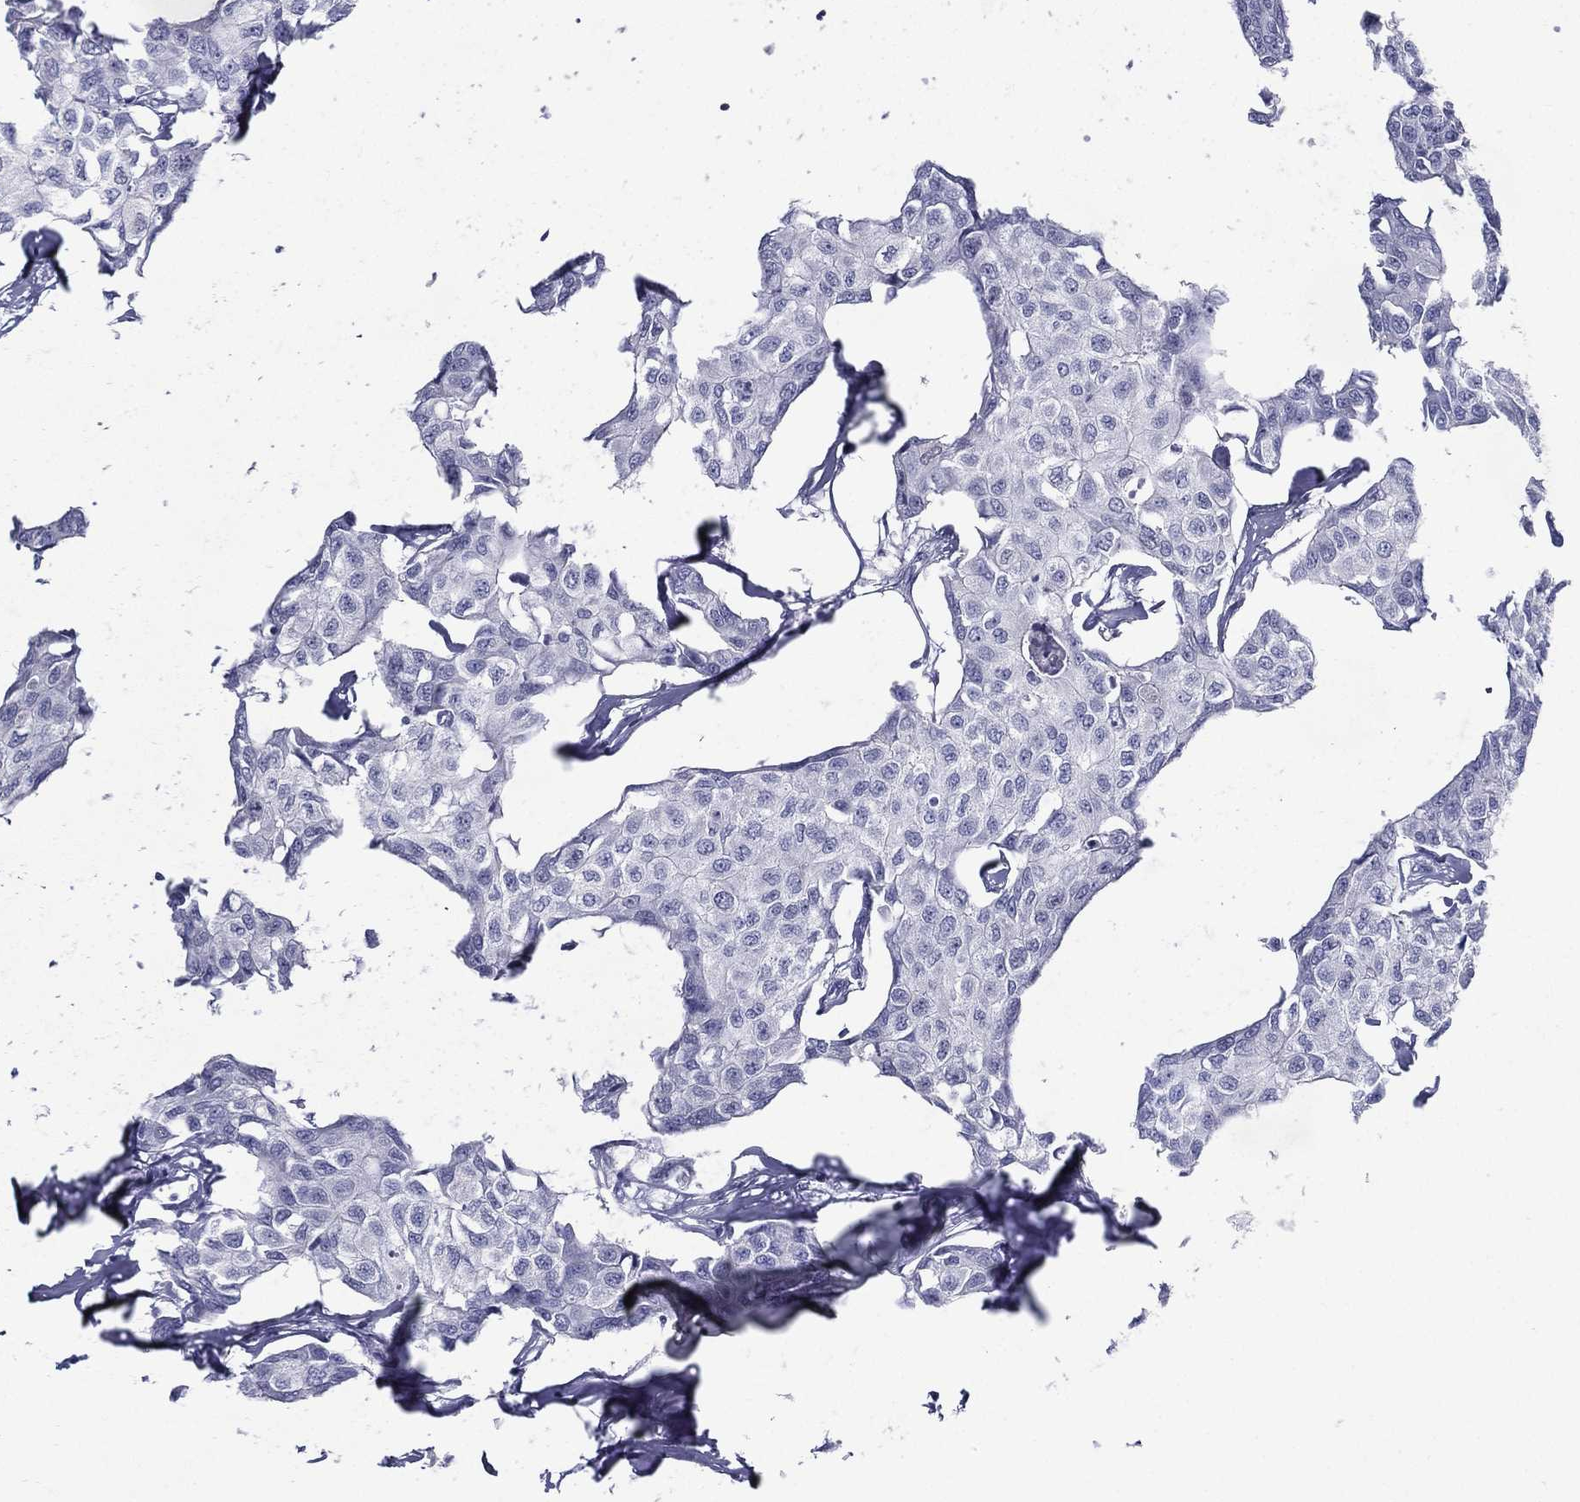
{"staining": {"intensity": "negative", "quantity": "none", "location": "none"}, "tissue": "breast cancer", "cell_type": "Tumor cells", "image_type": "cancer", "snomed": [{"axis": "morphology", "description": "Duct carcinoma"}, {"axis": "topography", "description": "Breast"}], "caption": "Tumor cells are negative for protein expression in human invasive ductal carcinoma (breast).", "gene": "KIF2C", "patient": {"sex": "female", "age": 80}}